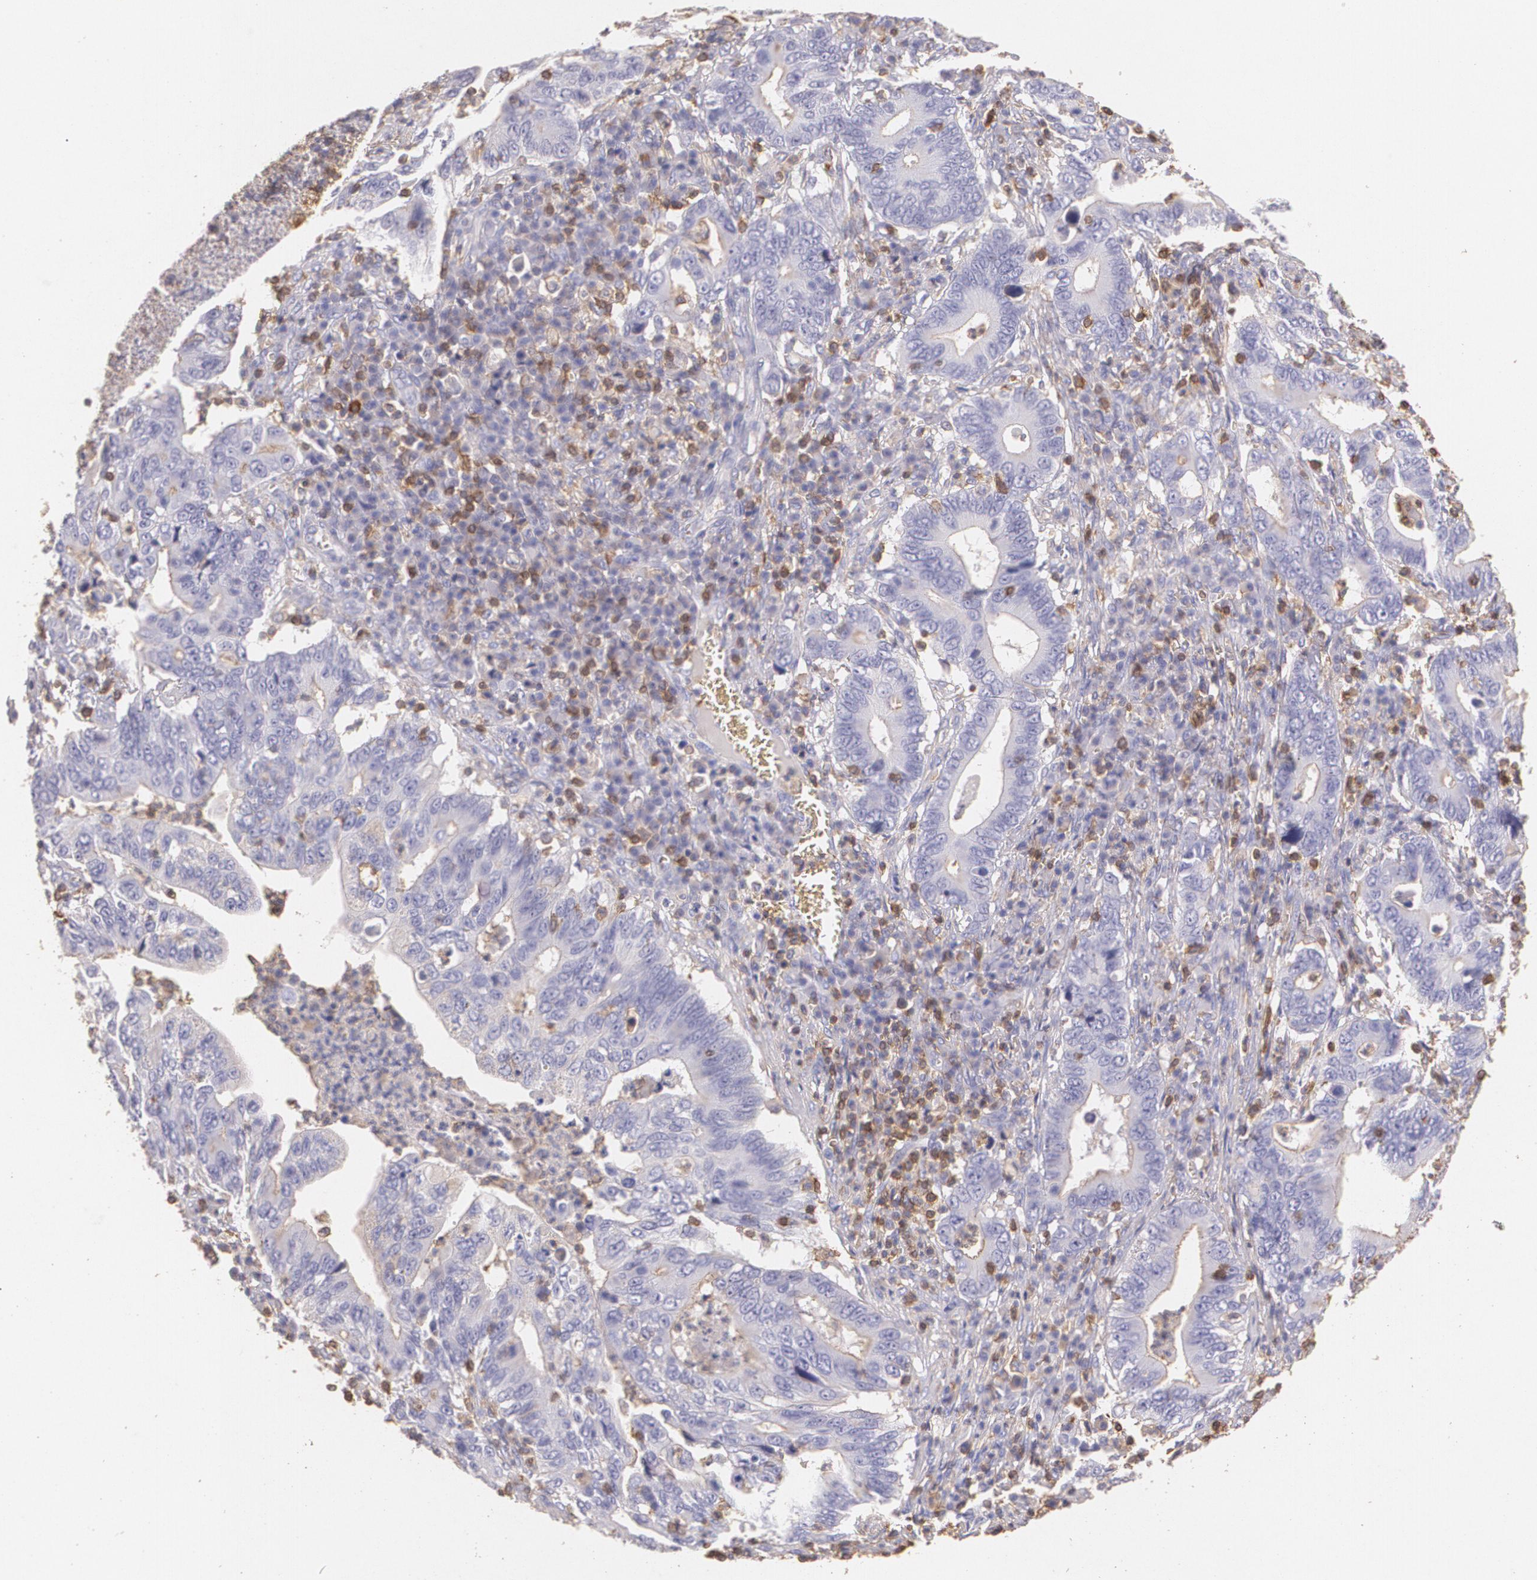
{"staining": {"intensity": "negative", "quantity": "none", "location": "none"}, "tissue": "stomach cancer", "cell_type": "Tumor cells", "image_type": "cancer", "snomed": [{"axis": "morphology", "description": "Adenocarcinoma, NOS"}, {"axis": "topography", "description": "Stomach, upper"}], "caption": "Photomicrograph shows no significant protein staining in tumor cells of adenocarcinoma (stomach).", "gene": "TGFBR1", "patient": {"sex": "male", "age": 63}}